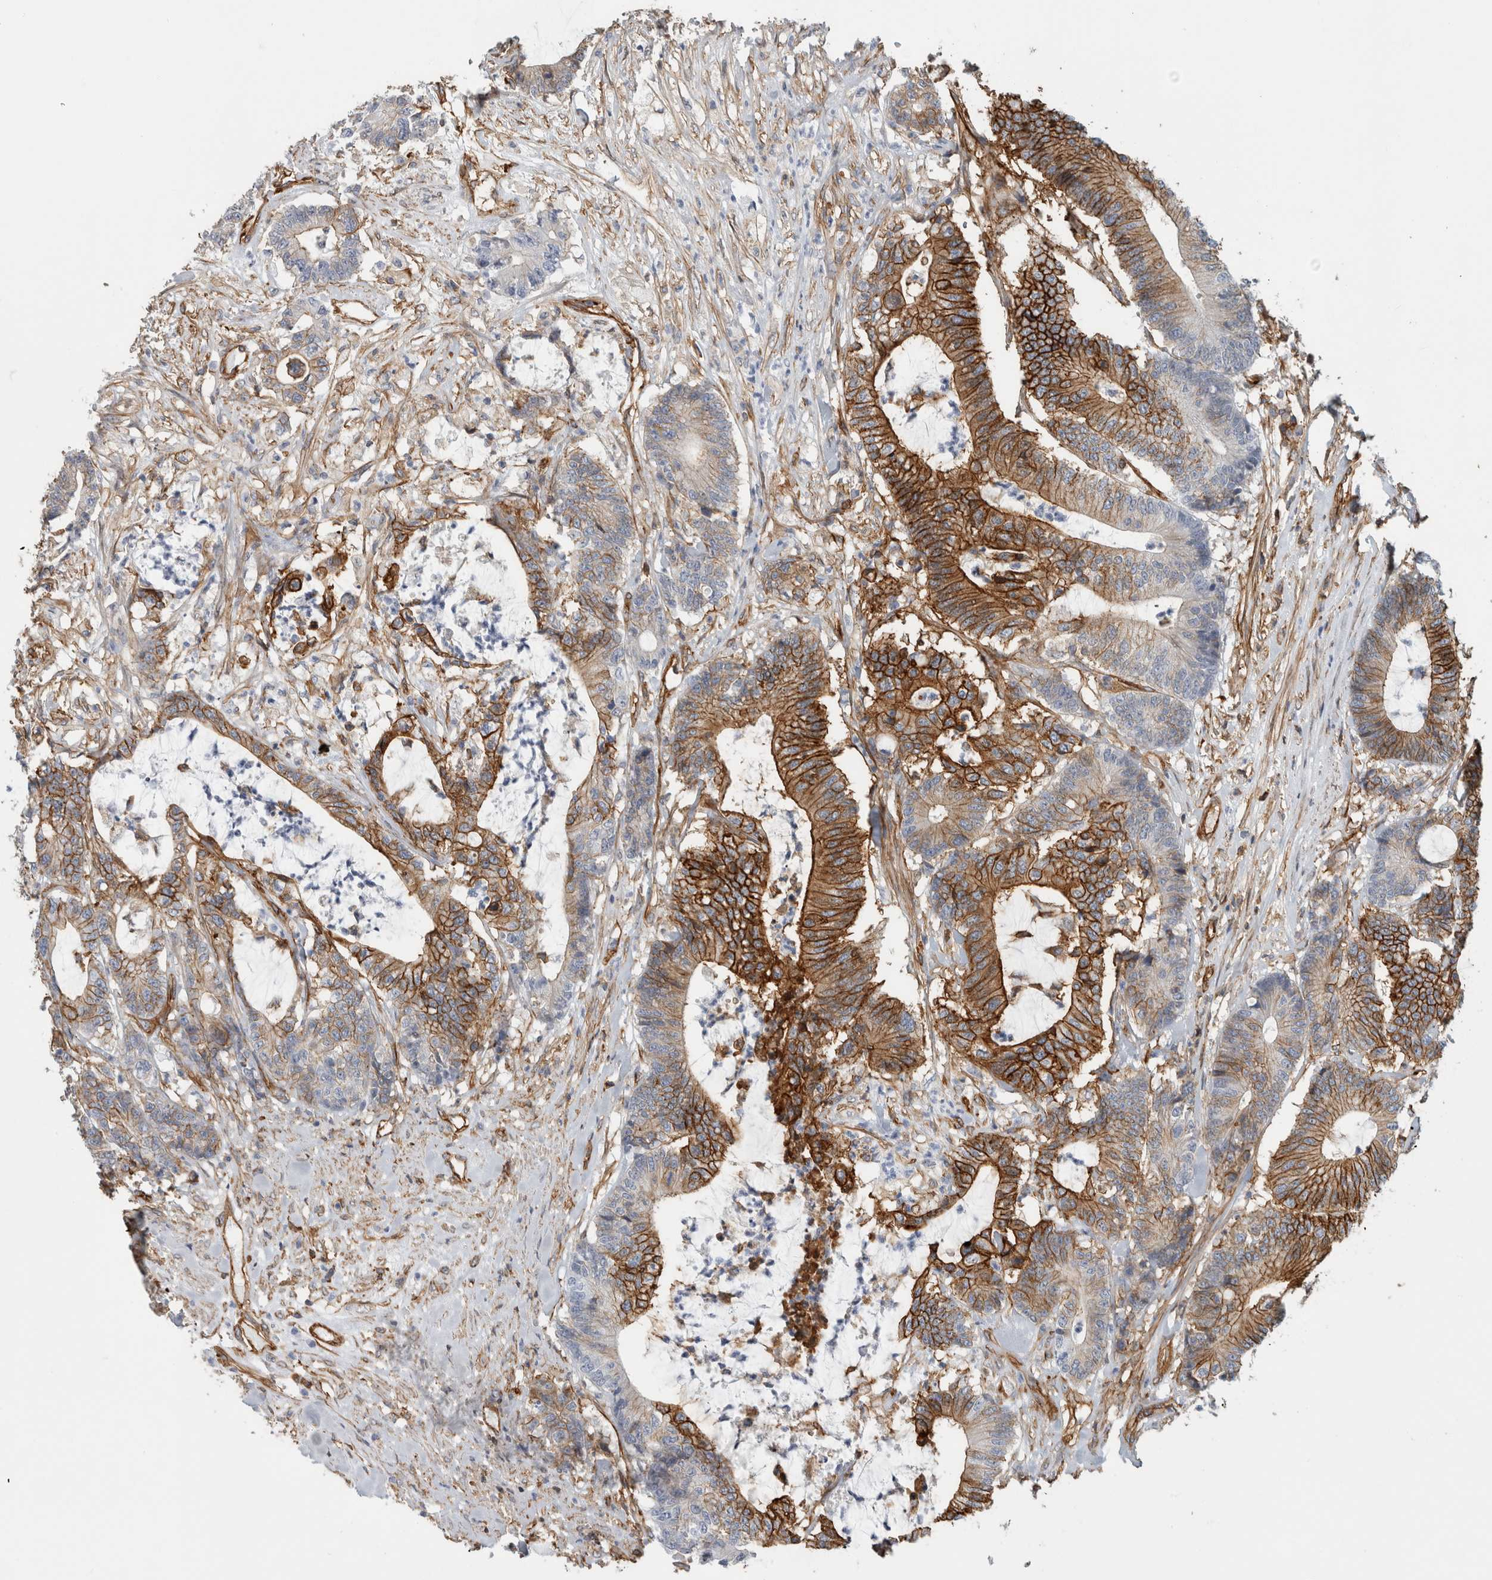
{"staining": {"intensity": "strong", "quantity": ">75%", "location": "cytoplasmic/membranous"}, "tissue": "colorectal cancer", "cell_type": "Tumor cells", "image_type": "cancer", "snomed": [{"axis": "morphology", "description": "Adenocarcinoma, NOS"}, {"axis": "topography", "description": "Colon"}], "caption": "DAB (3,3'-diaminobenzidine) immunohistochemical staining of colorectal cancer displays strong cytoplasmic/membranous protein positivity in approximately >75% of tumor cells. Ihc stains the protein in brown and the nuclei are stained blue.", "gene": "AHNAK", "patient": {"sex": "female", "age": 84}}